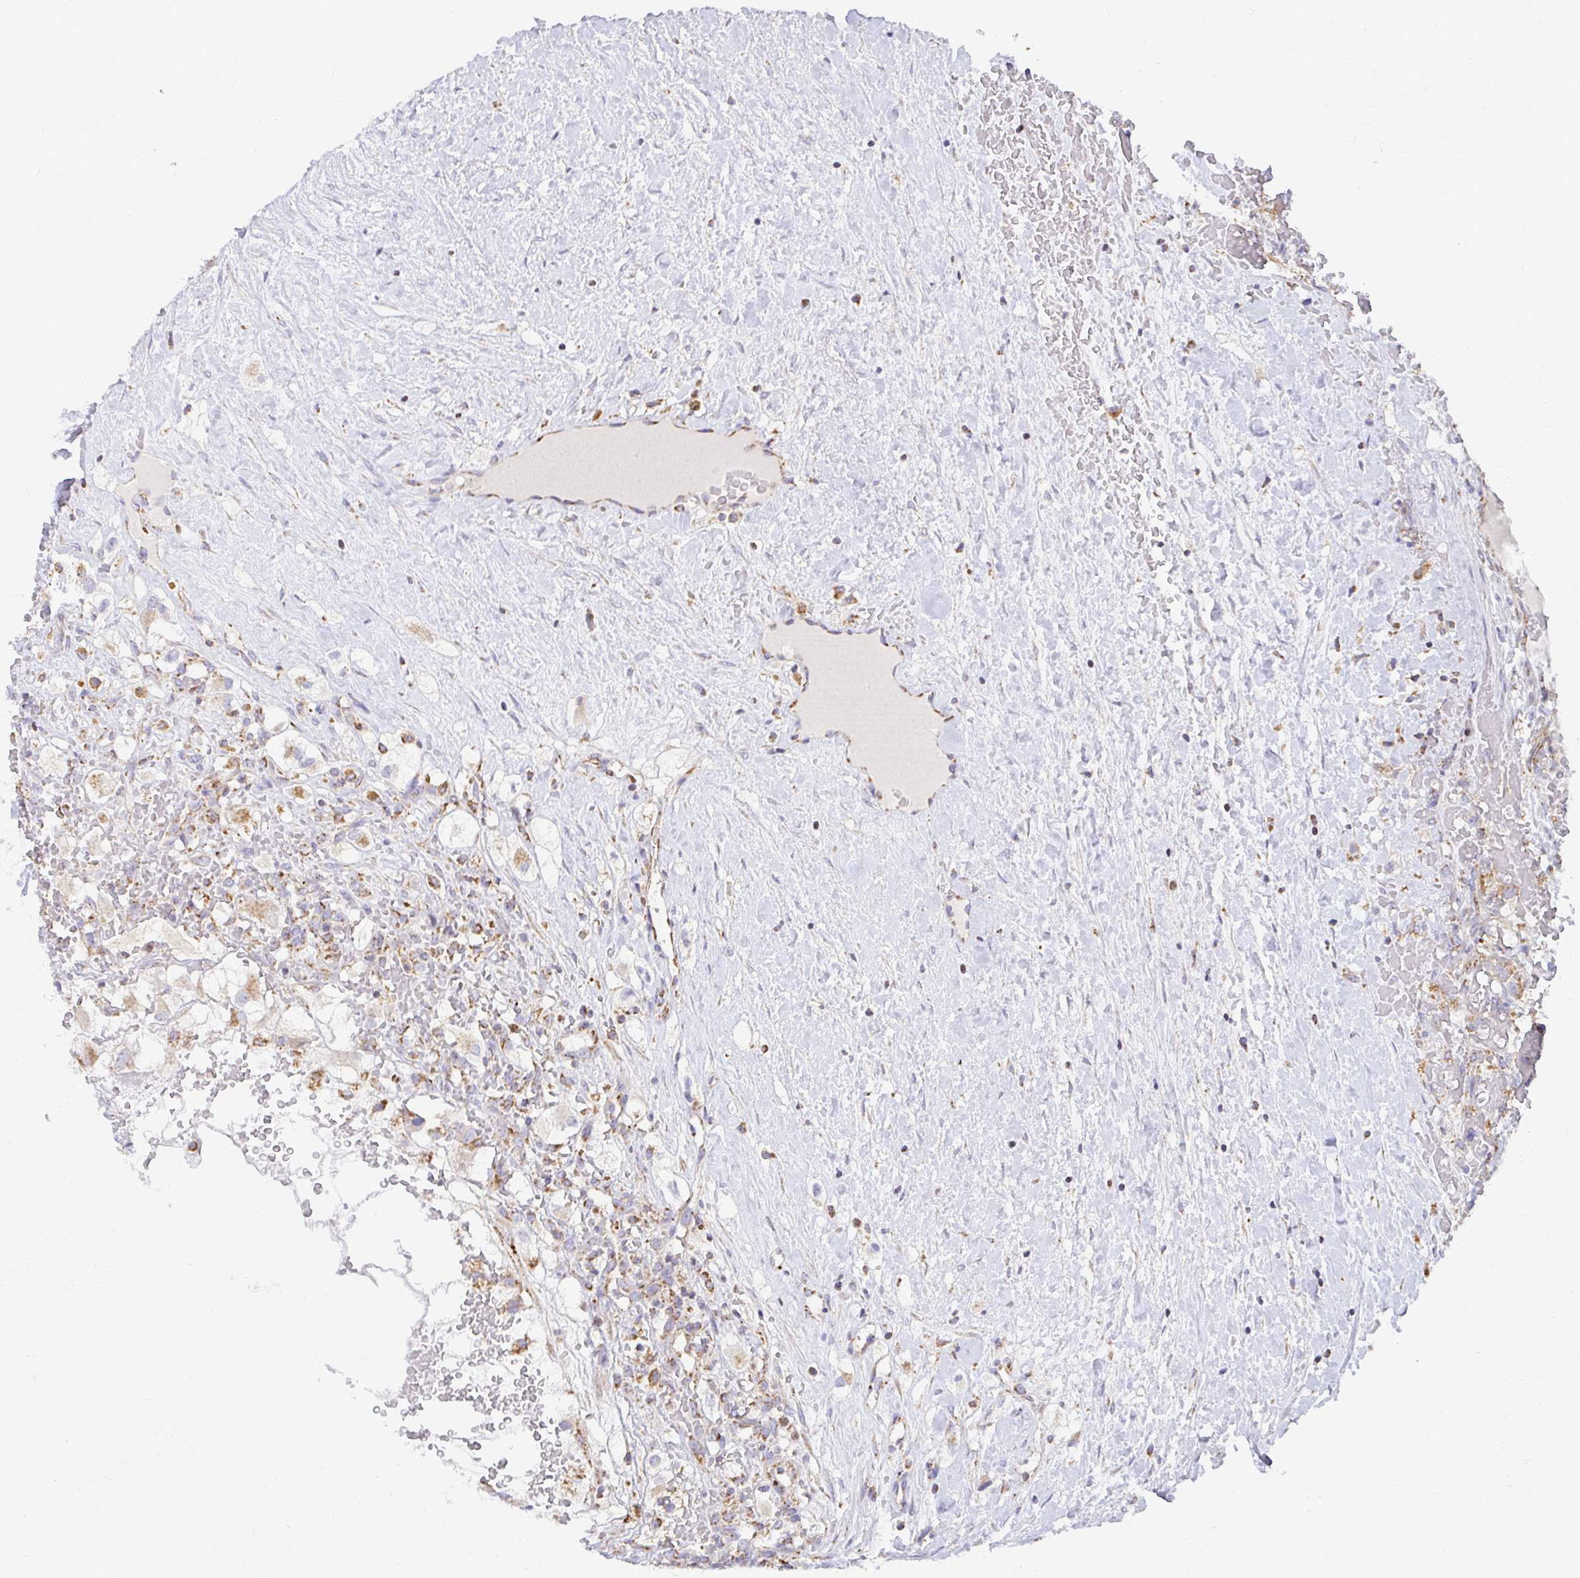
{"staining": {"intensity": "moderate", "quantity": ">75%", "location": "cytoplasmic/membranous"}, "tissue": "renal cancer", "cell_type": "Tumor cells", "image_type": "cancer", "snomed": [{"axis": "morphology", "description": "Adenocarcinoma, NOS"}, {"axis": "topography", "description": "Kidney"}], "caption": "Renal adenocarcinoma stained with immunohistochemistry (IHC) demonstrates moderate cytoplasmic/membranous staining in approximately >75% of tumor cells.", "gene": "EXOC5", "patient": {"sex": "male", "age": 59}}